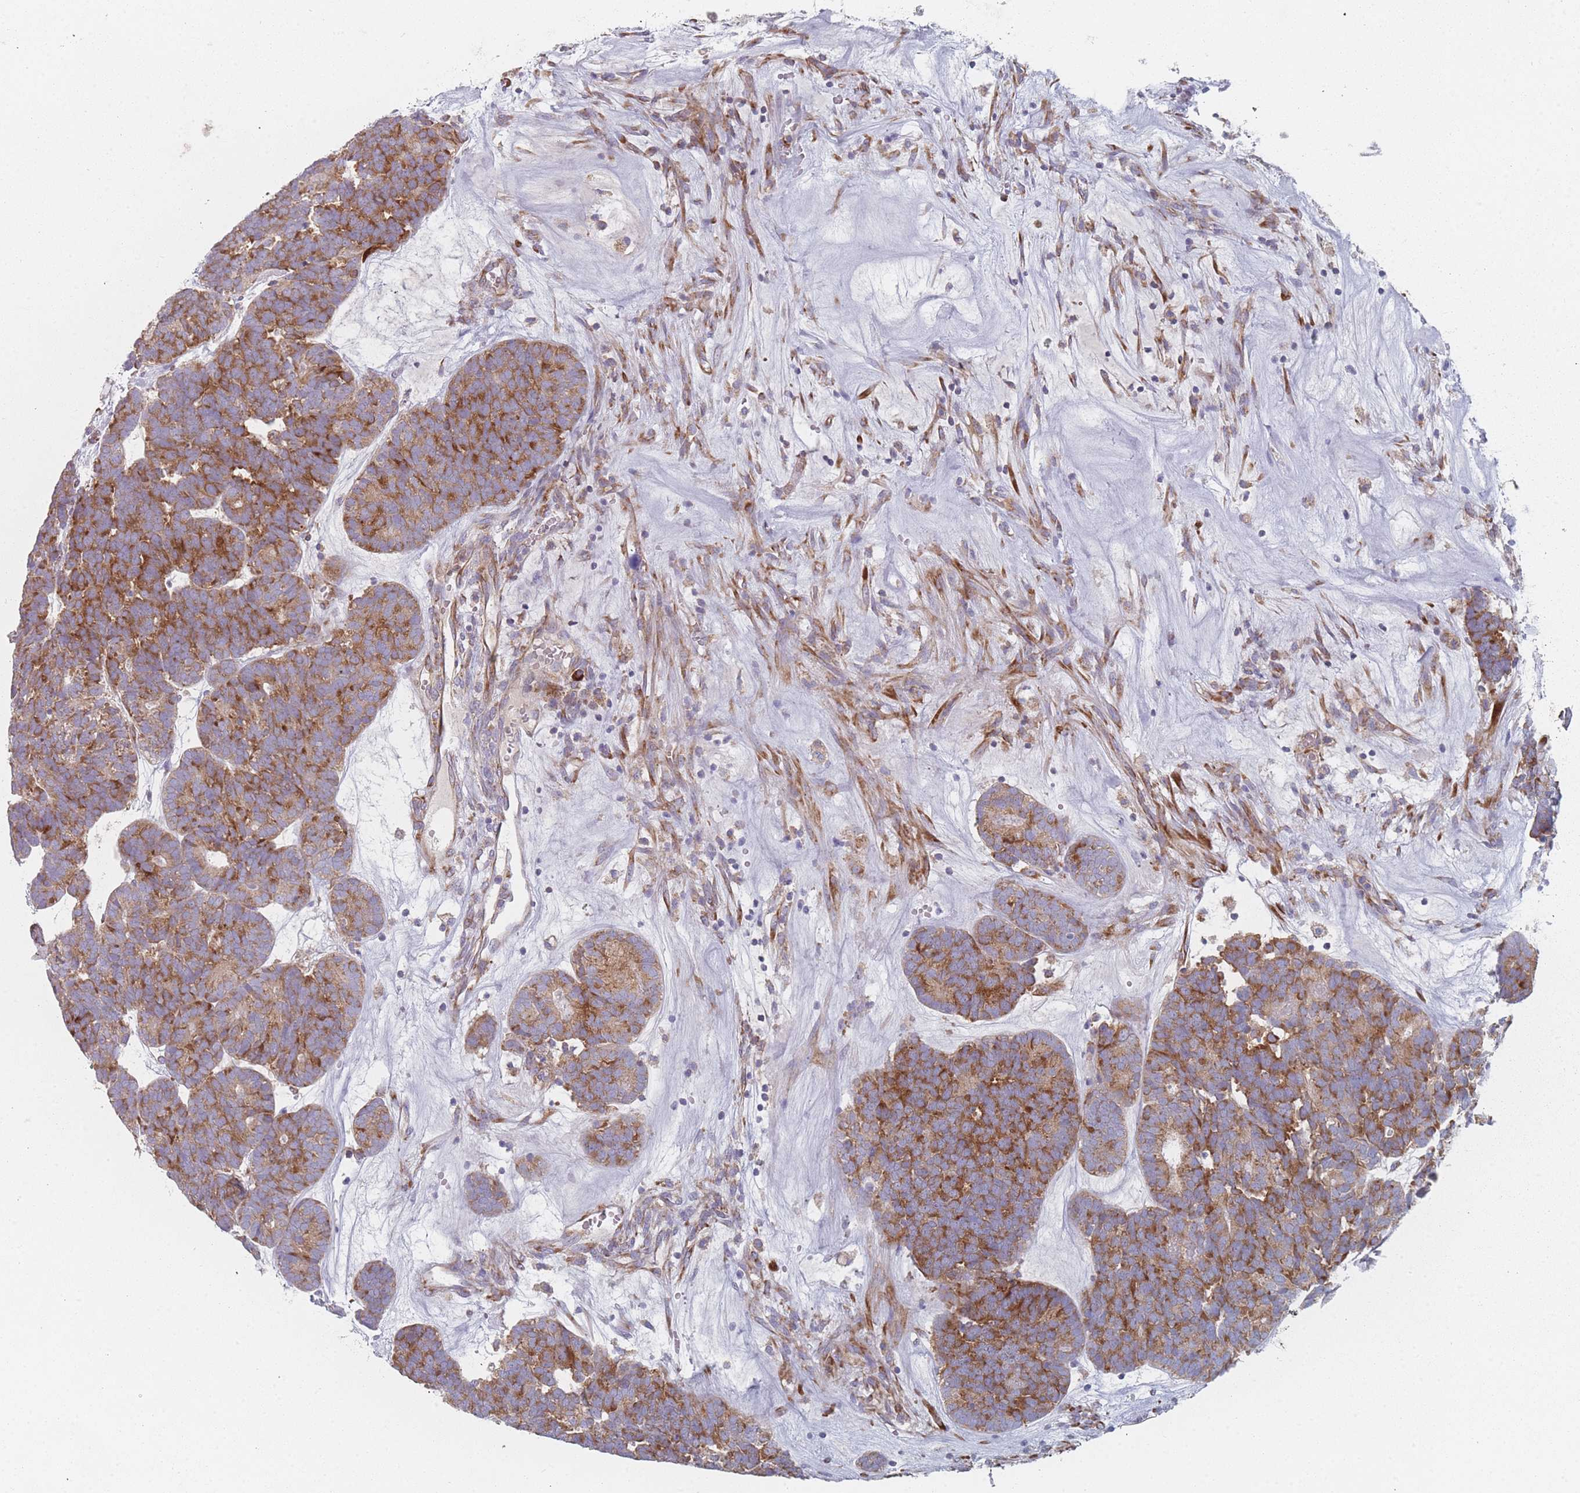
{"staining": {"intensity": "strong", "quantity": ">75%", "location": "cytoplasmic/membranous"}, "tissue": "head and neck cancer", "cell_type": "Tumor cells", "image_type": "cancer", "snomed": [{"axis": "morphology", "description": "Adenocarcinoma, NOS"}, {"axis": "topography", "description": "Head-Neck"}], "caption": "Immunohistochemical staining of human head and neck adenocarcinoma reveals high levels of strong cytoplasmic/membranous protein staining in about >75% of tumor cells. The protein is shown in brown color, while the nuclei are stained blue.", "gene": "CACNG5", "patient": {"sex": "female", "age": 81}}